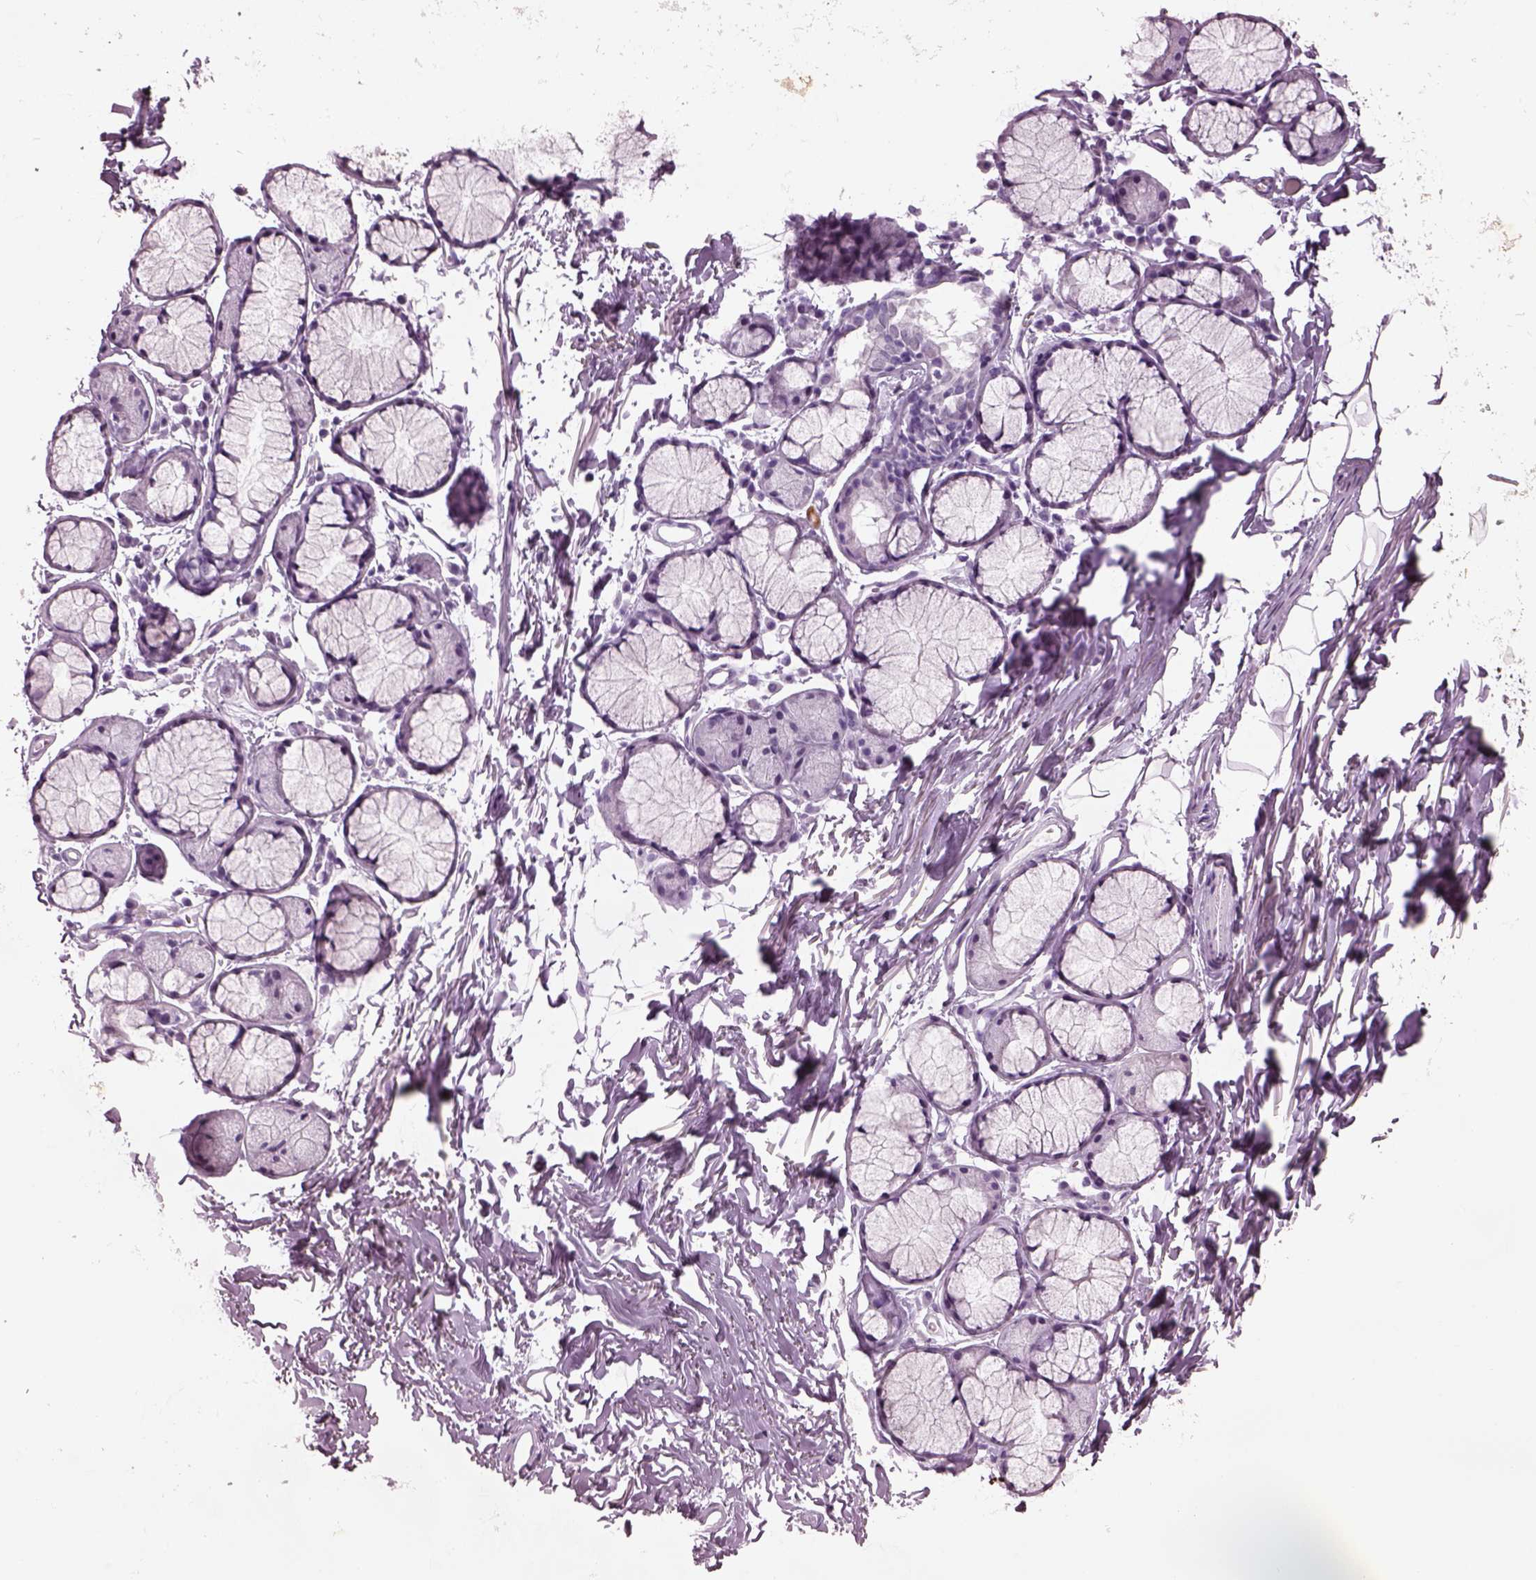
{"staining": {"intensity": "negative", "quantity": "none", "location": "none"}, "tissue": "adipose tissue", "cell_type": "Adipocytes", "image_type": "normal", "snomed": [{"axis": "morphology", "description": "Normal tissue, NOS"}, {"axis": "topography", "description": "Cartilage tissue"}, {"axis": "topography", "description": "Bronchus"}], "caption": "This is a image of immunohistochemistry (IHC) staining of unremarkable adipose tissue, which shows no expression in adipocytes.", "gene": "KRTAP3", "patient": {"sex": "female", "age": 79}}